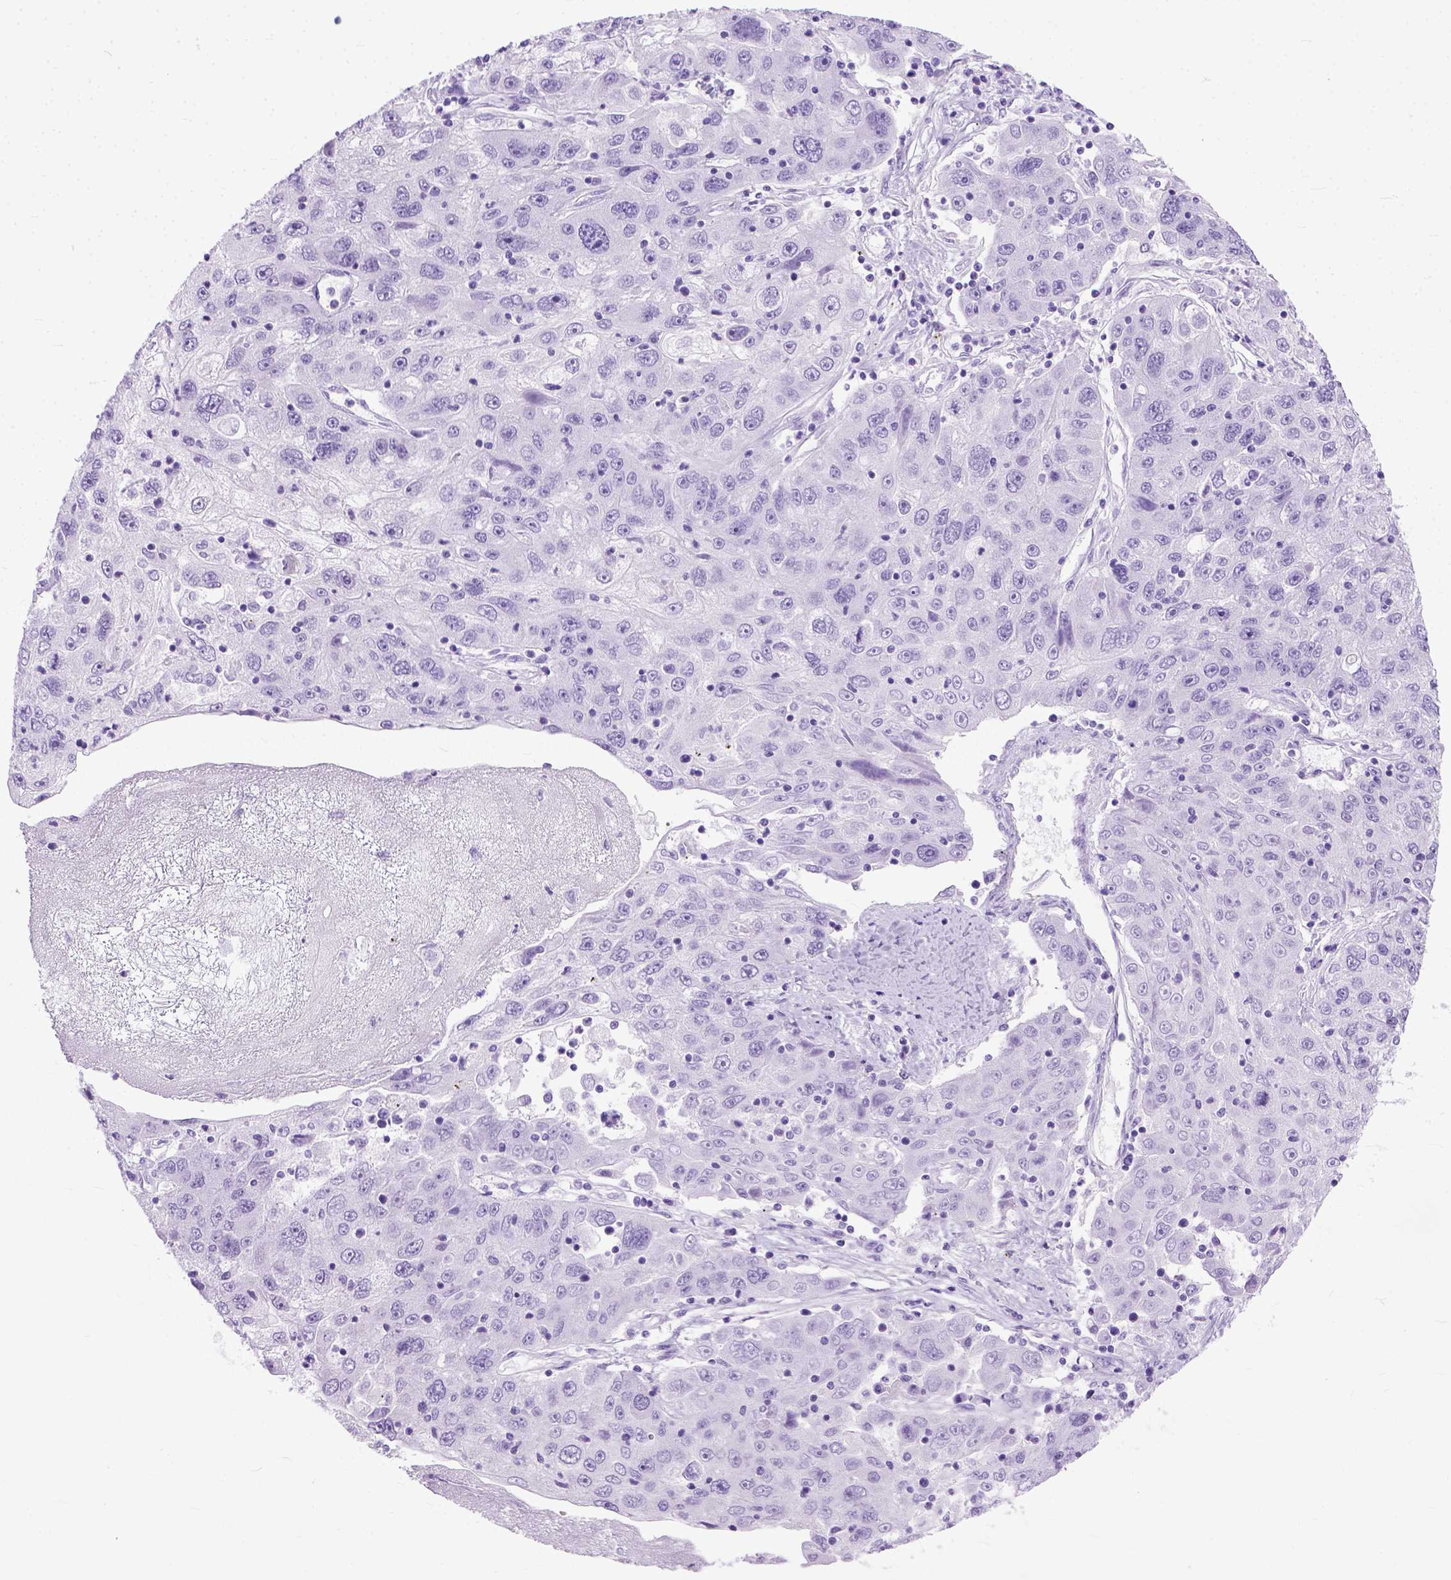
{"staining": {"intensity": "negative", "quantity": "none", "location": "none"}, "tissue": "stomach cancer", "cell_type": "Tumor cells", "image_type": "cancer", "snomed": [{"axis": "morphology", "description": "Adenocarcinoma, NOS"}, {"axis": "topography", "description": "Stomach"}], "caption": "There is no significant positivity in tumor cells of stomach adenocarcinoma. Nuclei are stained in blue.", "gene": "GNGT1", "patient": {"sex": "male", "age": 56}}